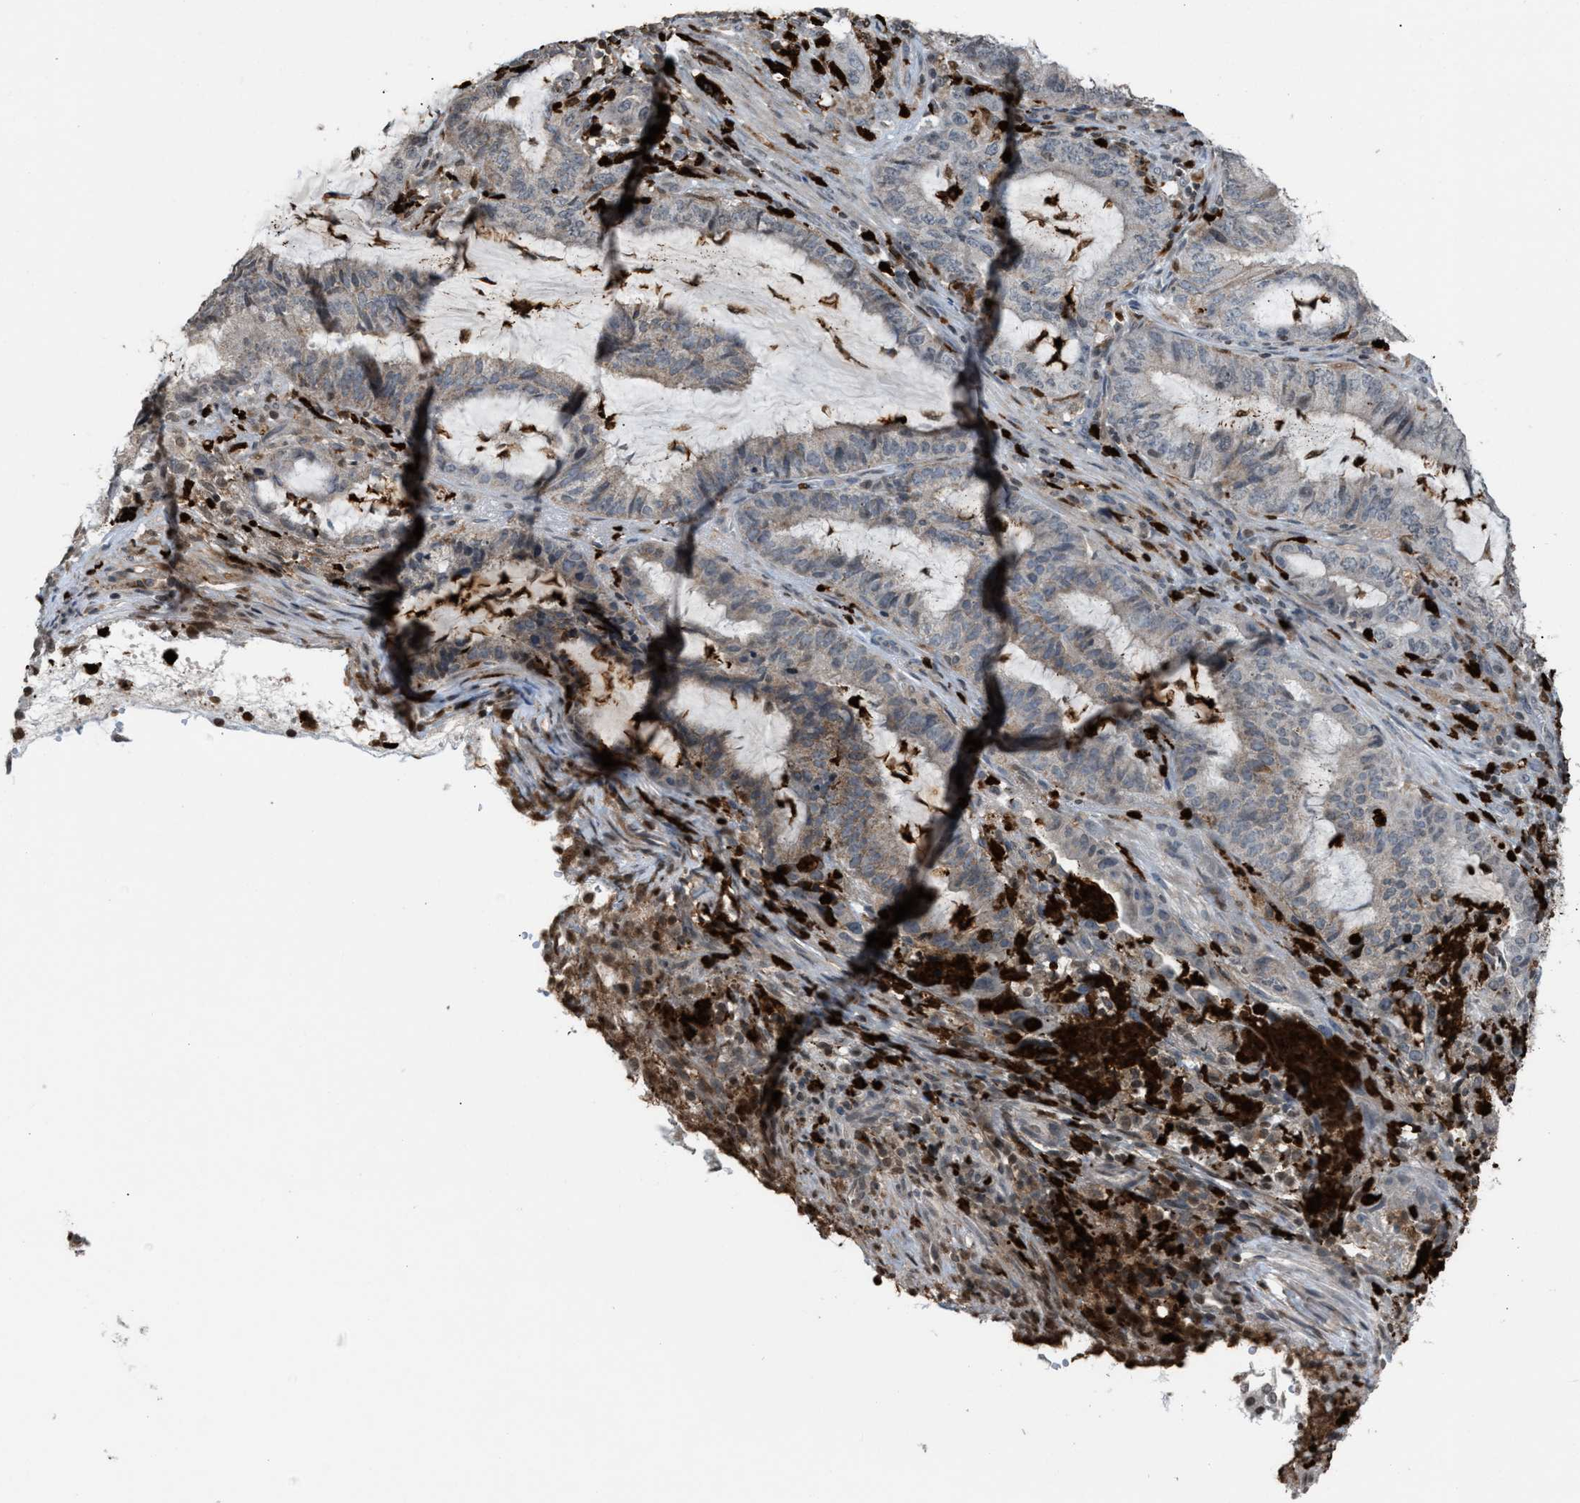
{"staining": {"intensity": "weak", "quantity": "<25%", "location": "cytoplasmic/membranous"}, "tissue": "endometrial cancer", "cell_type": "Tumor cells", "image_type": "cancer", "snomed": [{"axis": "morphology", "description": "Adenocarcinoma, NOS"}, {"axis": "topography", "description": "Endometrium"}], "caption": "Adenocarcinoma (endometrial) stained for a protein using IHC exhibits no positivity tumor cells.", "gene": "PRUNE2", "patient": {"sex": "female", "age": 51}}